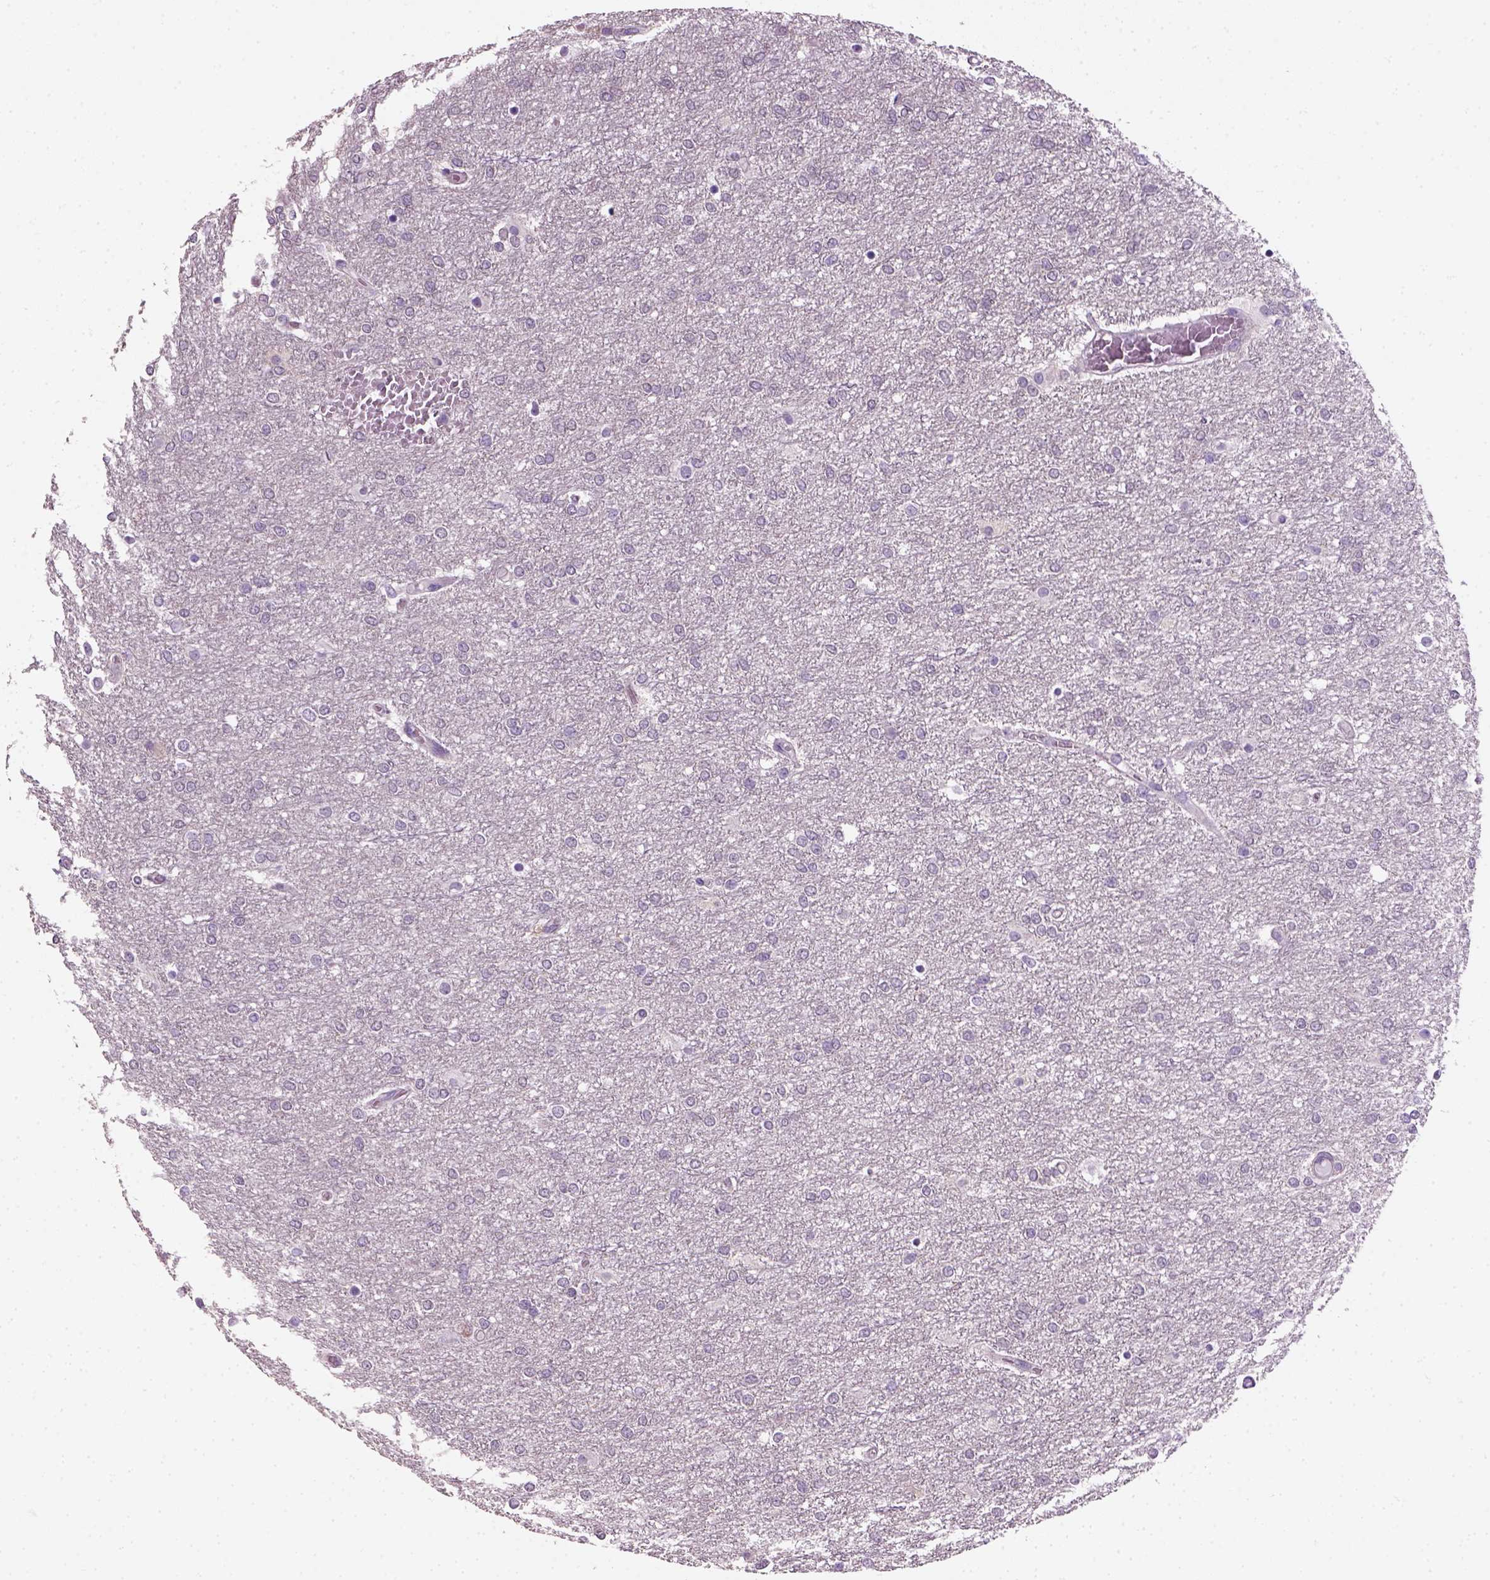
{"staining": {"intensity": "negative", "quantity": "none", "location": "none"}, "tissue": "glioma", "cell_type": "Tumor cells", "image_type": "cancer", "snomed": [{"axis": "morphology", "description": "Glioma, malignant, High grade"}, {"axis": "topography", "description": "Brain"}], "caption": "A high-resolution histopathology image shows IHC staining of high-grade glioma (malignant), which exhibits no significant positivity in tumor cells.", "gene": "ELOVL3", "patient": {"sex": "female", "age": 61}}